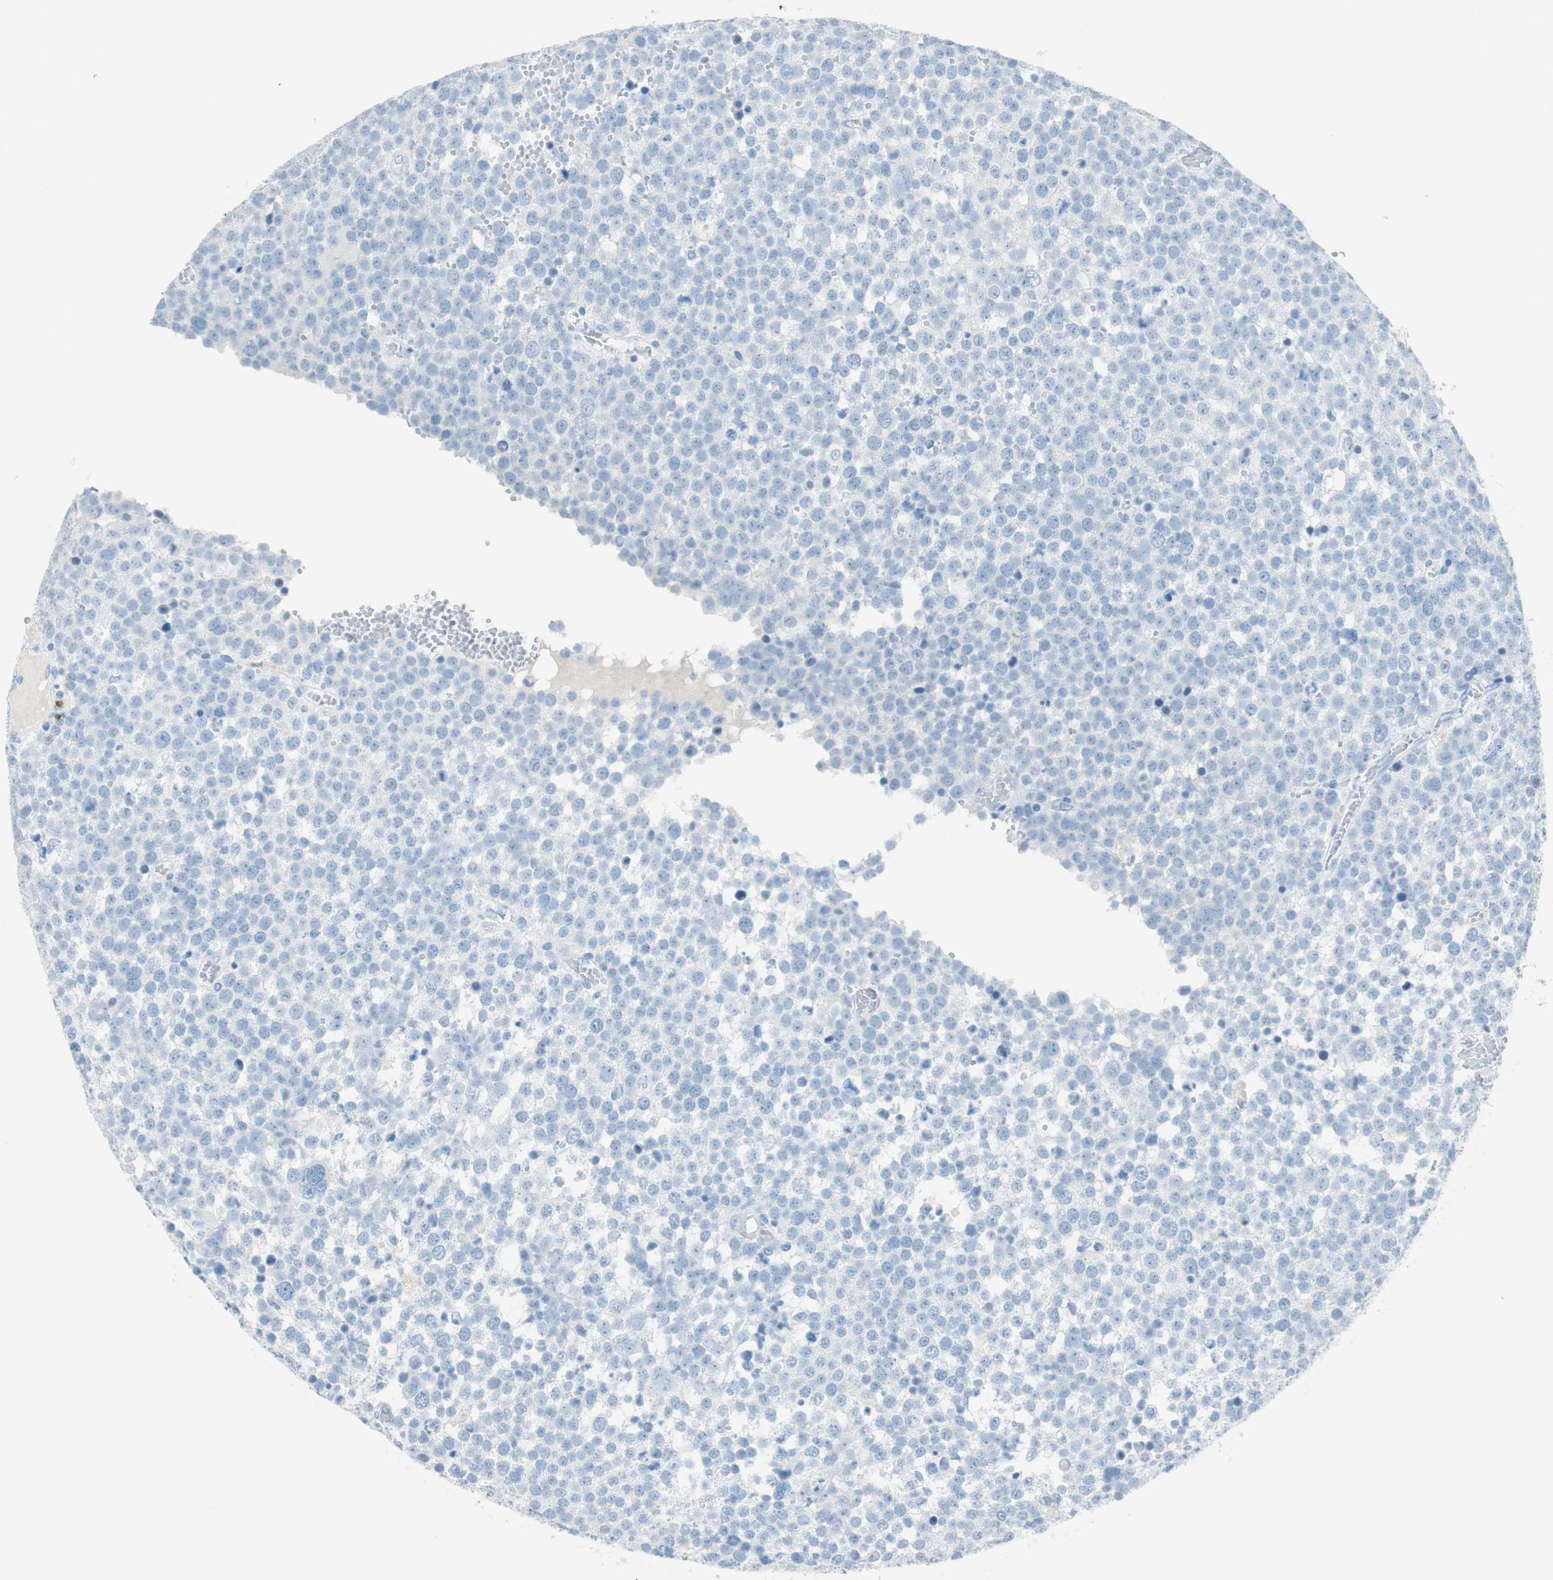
{"staining": {"intensity": "negative", "quantity": "none", "location": "none"}, "tissue": "testis cancer", "cell_type": "Tumor cells", "image_type": "cancer", "snomed": [{"axis": "morphology", "description": "Seminoma, NOS"}, {"axis": "topography", "description": "Testis"}], "caption": "Immunohistochemistry (IHC) image of human testis seminoma stained for a protein (brown), which reveals no expression in tumor cells.", "gene": "TNFRSF13C", "patient": {"sex": "male", "age": 71}}